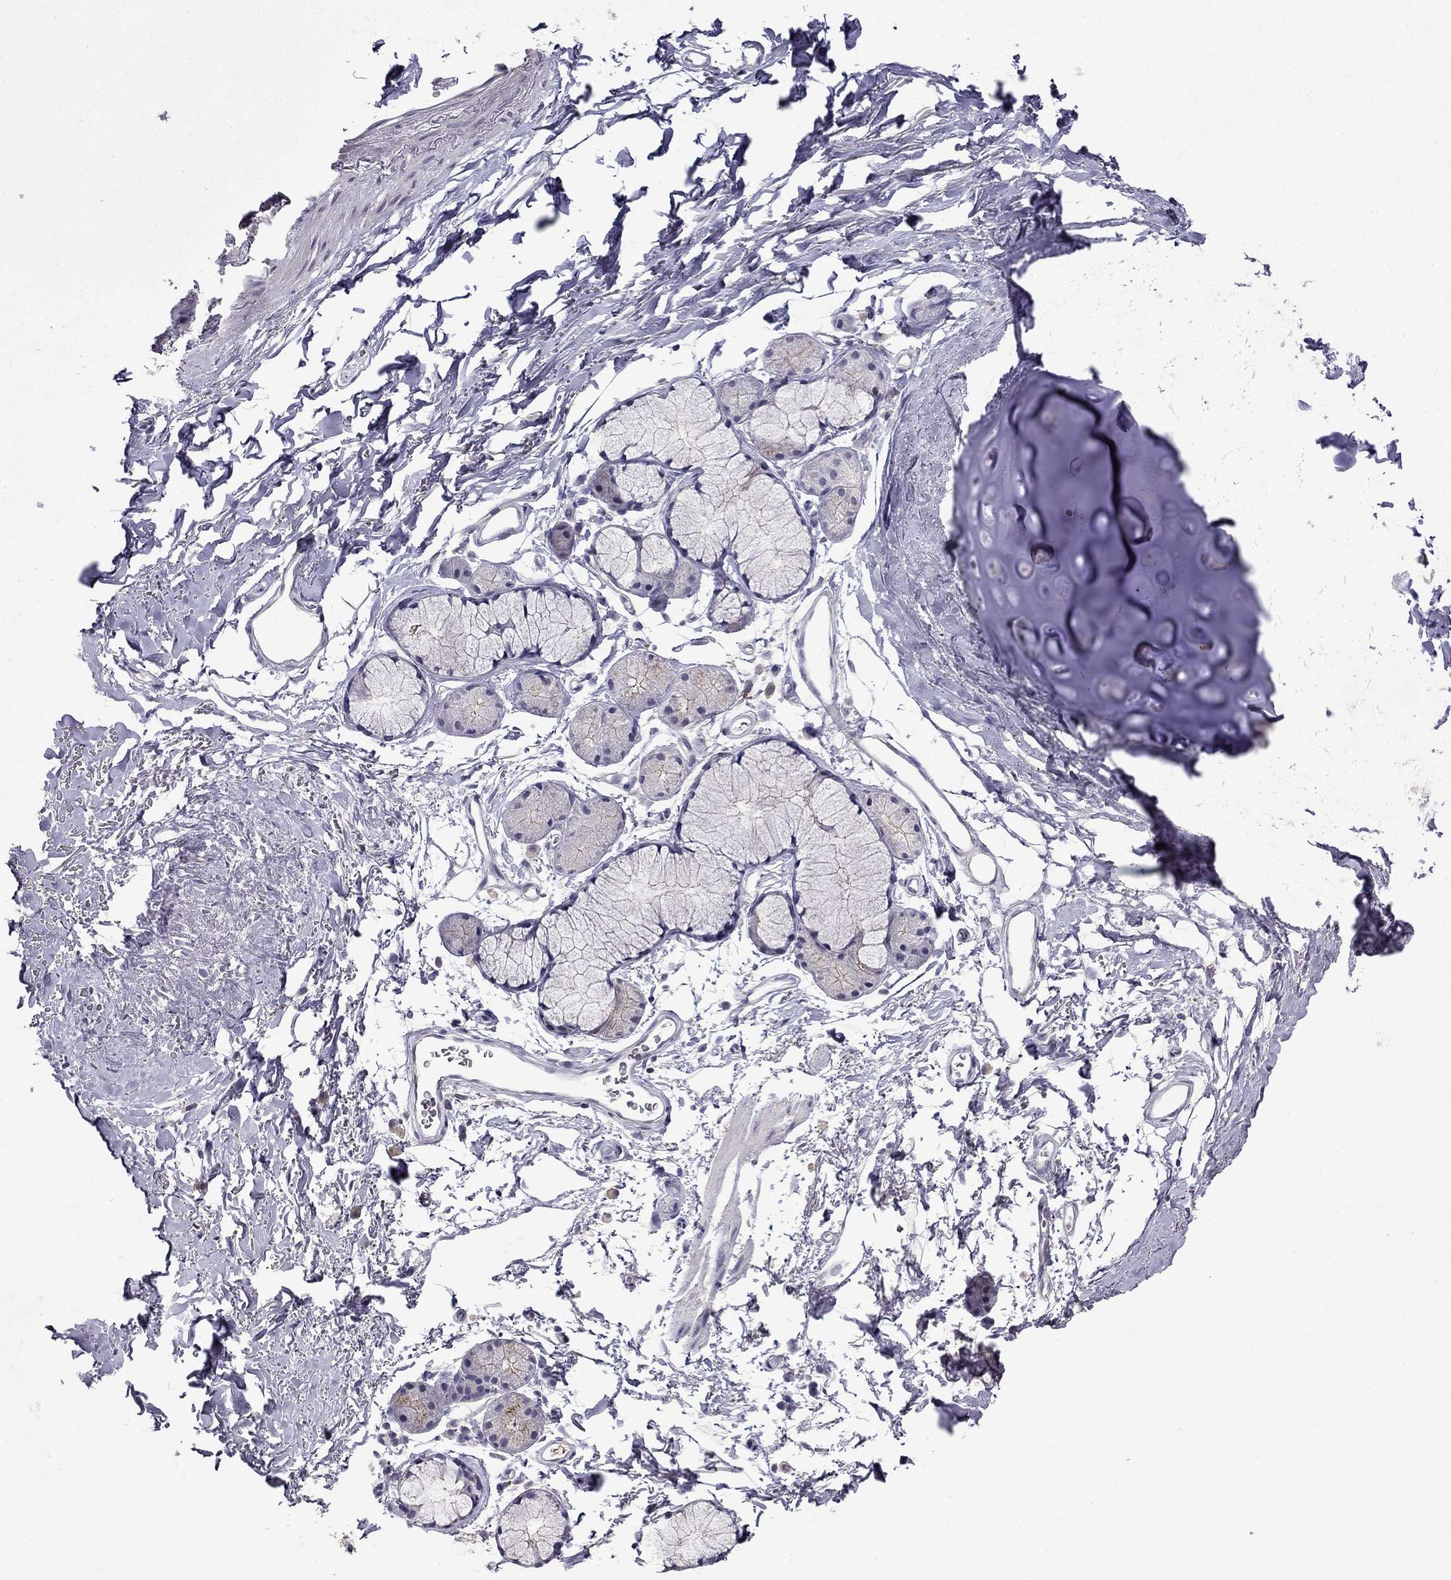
{"staining": {"intensity": "negative", "quantity": "none", "location": "none"}, "tissue": "soft tissue", "cell_type": "Chondrocytes", "image_type": "normal", "snomed": [{"axis": "morphology", "description": "Normal tissue, NOS"}, {"axis": "topography", "description": "Cartilage tissue"}, {"axis": "topography", "description": "Bronchus"}], "caption": "Chondrocytes are negative for brown protein staining in benign soft tissue. The staining was performed using DAB to visualize the protein expression in brown, while the nuclei were stained in blue with hematoxylin (Magnification: 20x).", "gene": "UHRF1", "patient": {"sex": "female", "age": 79}}